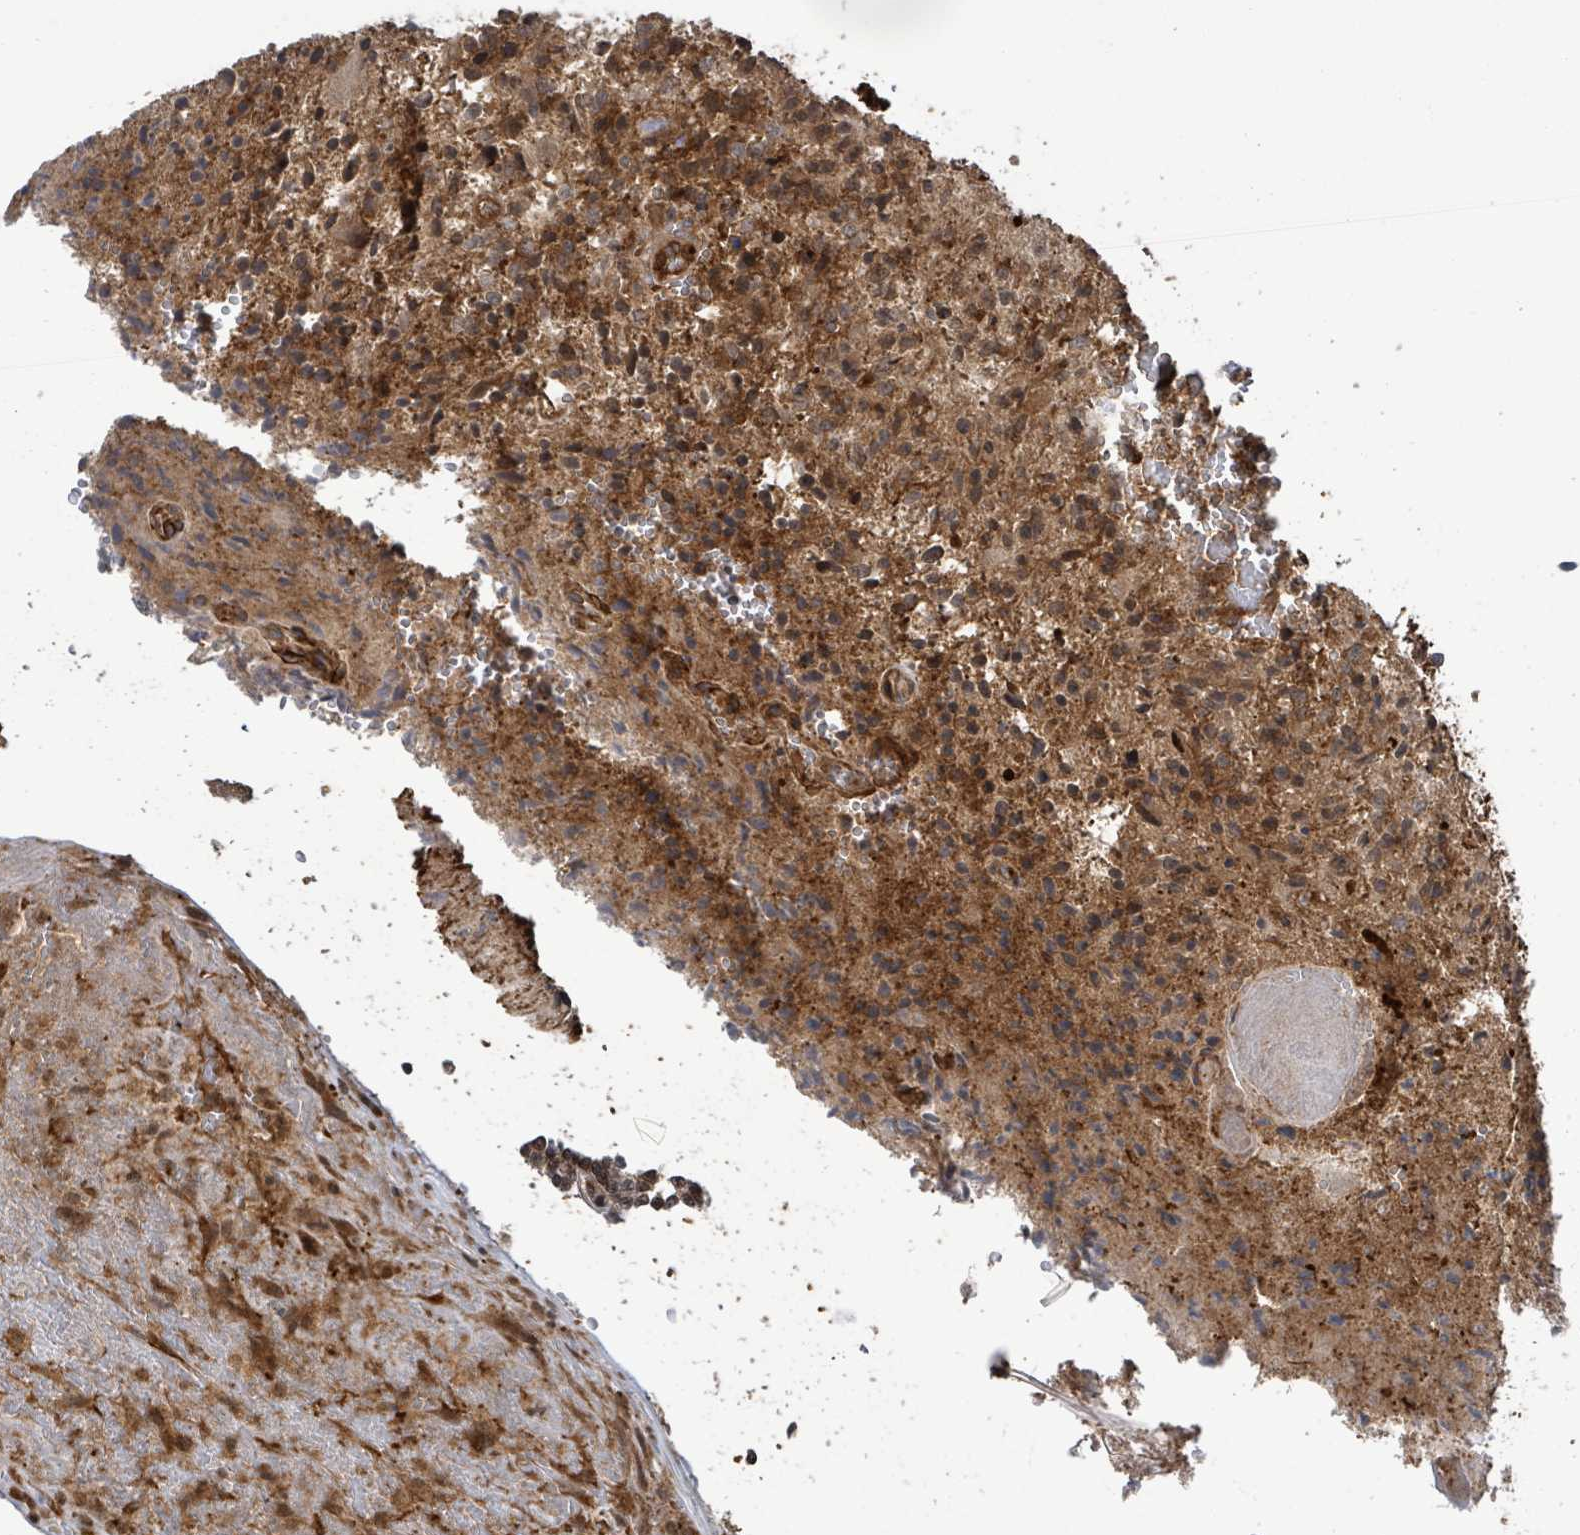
{"staining": {"intensity": "strong", "quantity": ">75%", "location": "cytoplasmic/membranous"}, "tissue": "glioma", "cell_type": "Tumor cells", "image_type": "cancer", "snomed": [{"axis": "morphology", "description": "Normal tissue, NOS"}, {"axis": "morphology", "description": "Glioma, malignant, High grade"}, {"axis": "topography", "description": "Cerebral cortex"}], "caption": "Protein expression analysis of glioma exhibits strong cytoplasmic/membranous expression in approximately >75% of tumor cells.", "gene": "KLC1", "patient": {"sex": "male", "age": 56}}